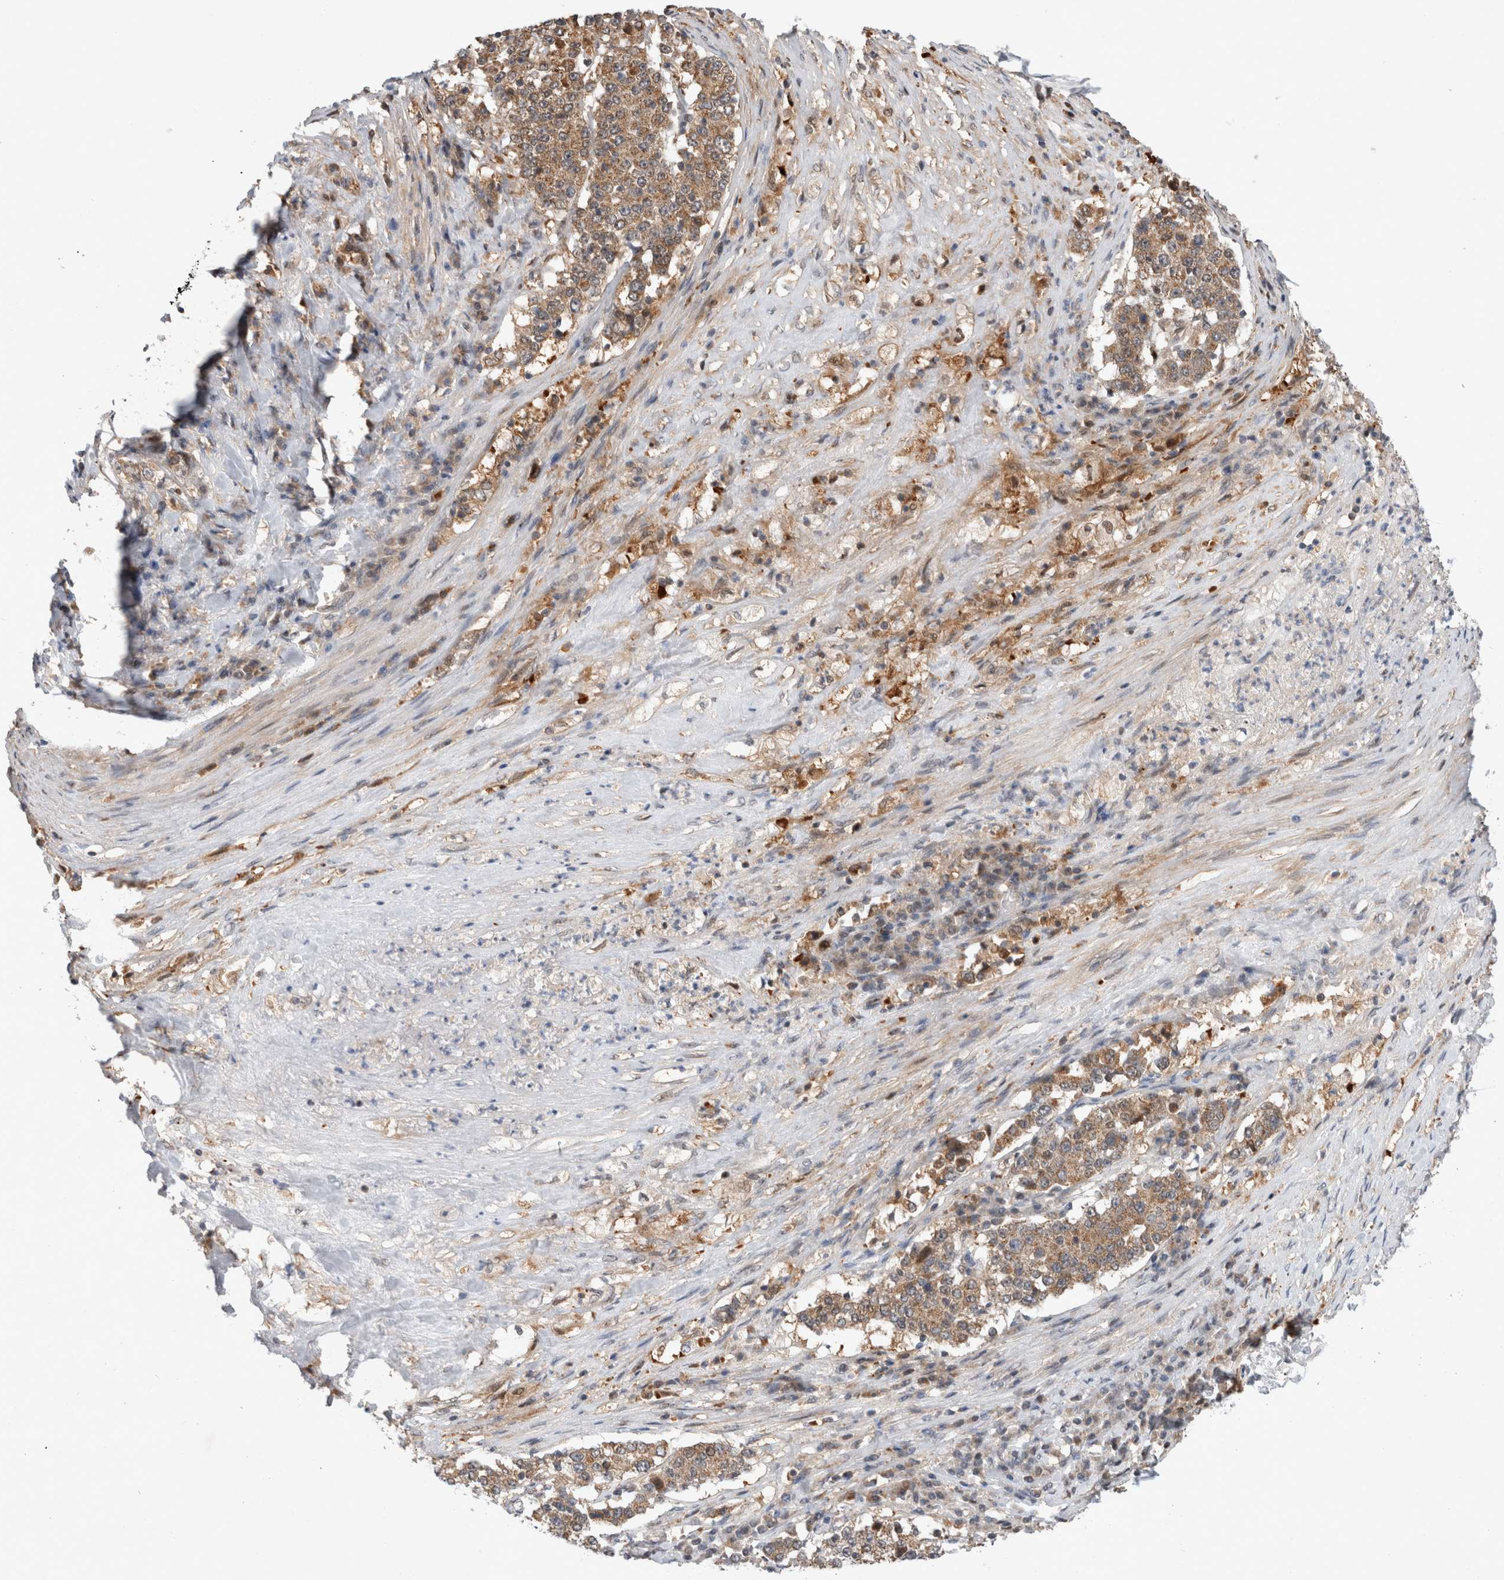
{"staining": {"intensity": "moderate", "quantity": ">75%", "location": "cytoplasmic/membranous"}, "tissue": "stomach cancer", "cell_type": "Tumor cells", "image_type": "cancer", "snomed": [{"axis": "morphology", "description": "Adenocarcinoma, NOS"}, {"axis": "topography", "description": "Stomach"}], "caption": "Tumor cells exhibit medium levels of moderate cytoplasmic/membranous positivity in about >75% of cells in human adenocarcinoma (stomach). The protein is shown in brown color, while the nuclei are stained blue.", "gene": "MRPL37", "patient": {"sex": "male", "age": 59}}